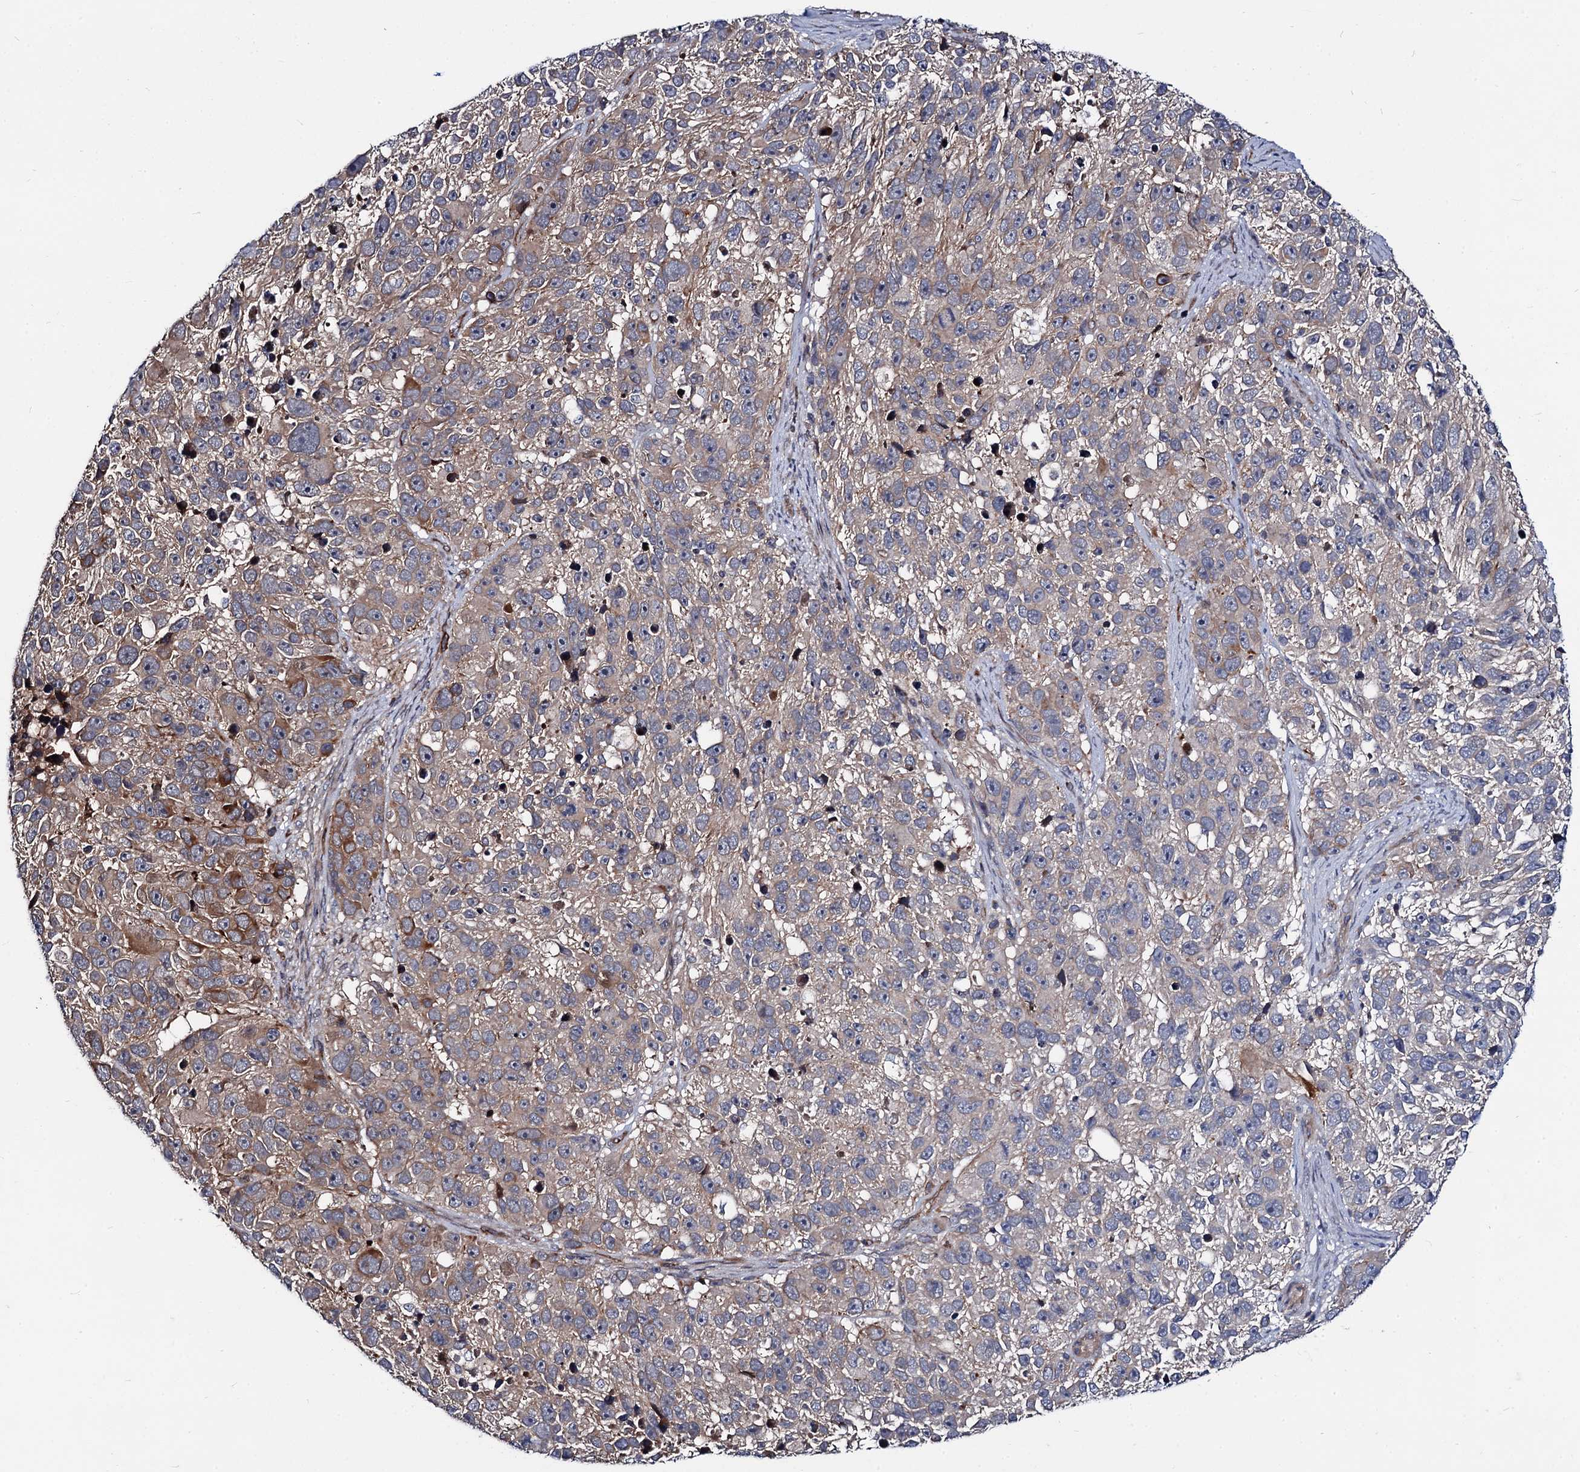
{"staining": {"intensity": "moderate", "quantity": "<25%", "location": "cytoplasmic/membranous"}, "tissue": "melanoma", "cell_type": "Tumor cells", "image_type": "cancer", "snomed": [{"axis": "morphology", "description": "Malignant melanoma, NOS"}, {"axis": "topography", "description": "Skin"}], "caption": "Moderate cytoplasmic/membranous protein expression is seen in about <25% of tumor cells in malignant melanoma.", "gene": "KXD1", "patient": {"sex": "male", "age": 84}}